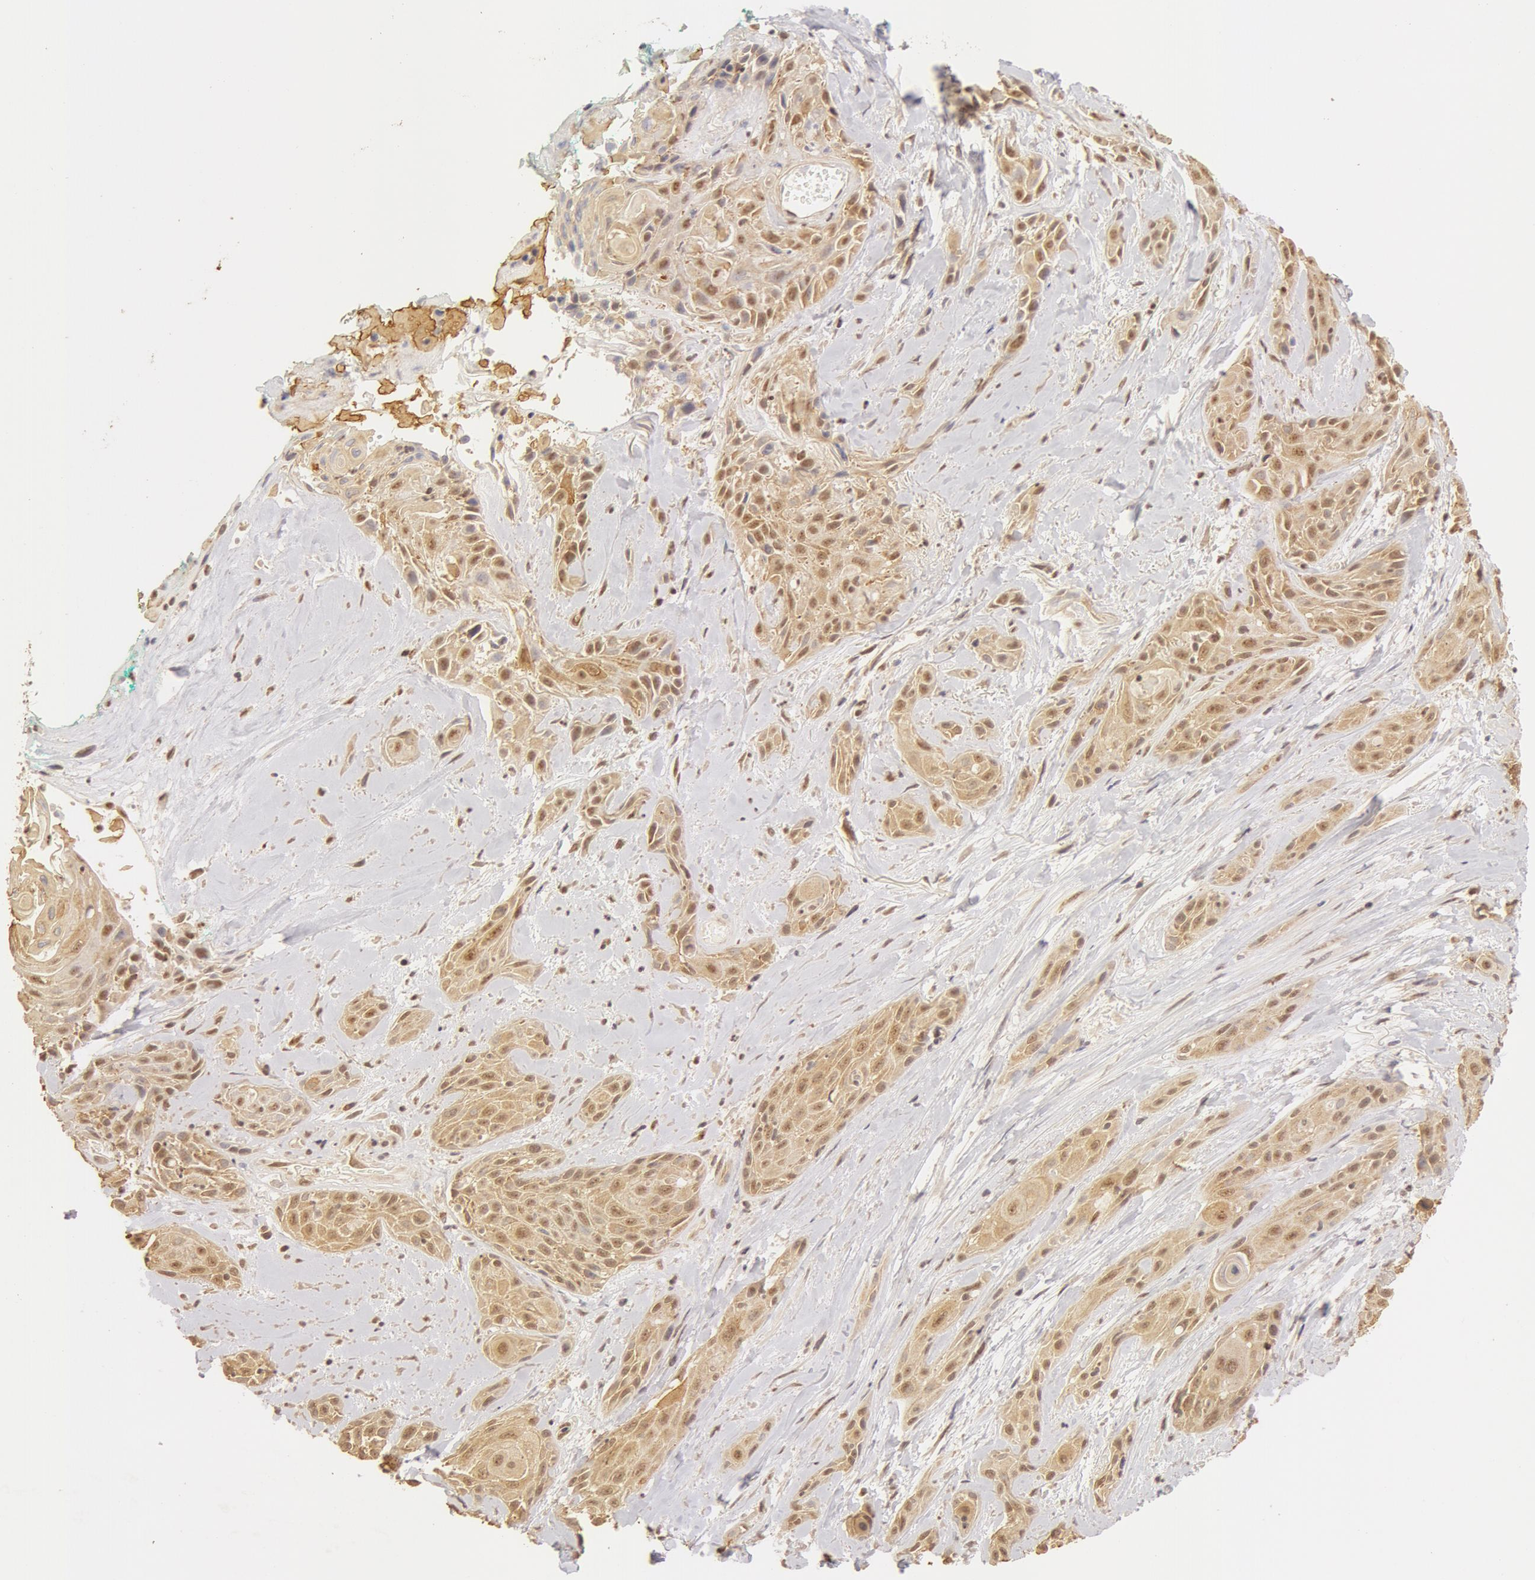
{"staining": {"intensity": "moderate", "quantity": ">75%", "location": "cytoplasmic/membranous,nuclear"}, "tissue": "skin cancer", "cell_type": "Tumor cells", "image_type": "cancer", "snomed": [{"axis": "morphology", "description": "Squamous cell carcinoma, NOS"}, {"axis": "topography", "description": "Skin"}, {"axis": "topography", "description": "Anal"}], "caption": "An image of human skin squamous cell carcinoma stained for a protein displays moderate cytoplasmic/membranous and nuclear brown staining in tumor cells.", "gene": "SNRNP70", "patient": {"sex": "male", "age": 64}}